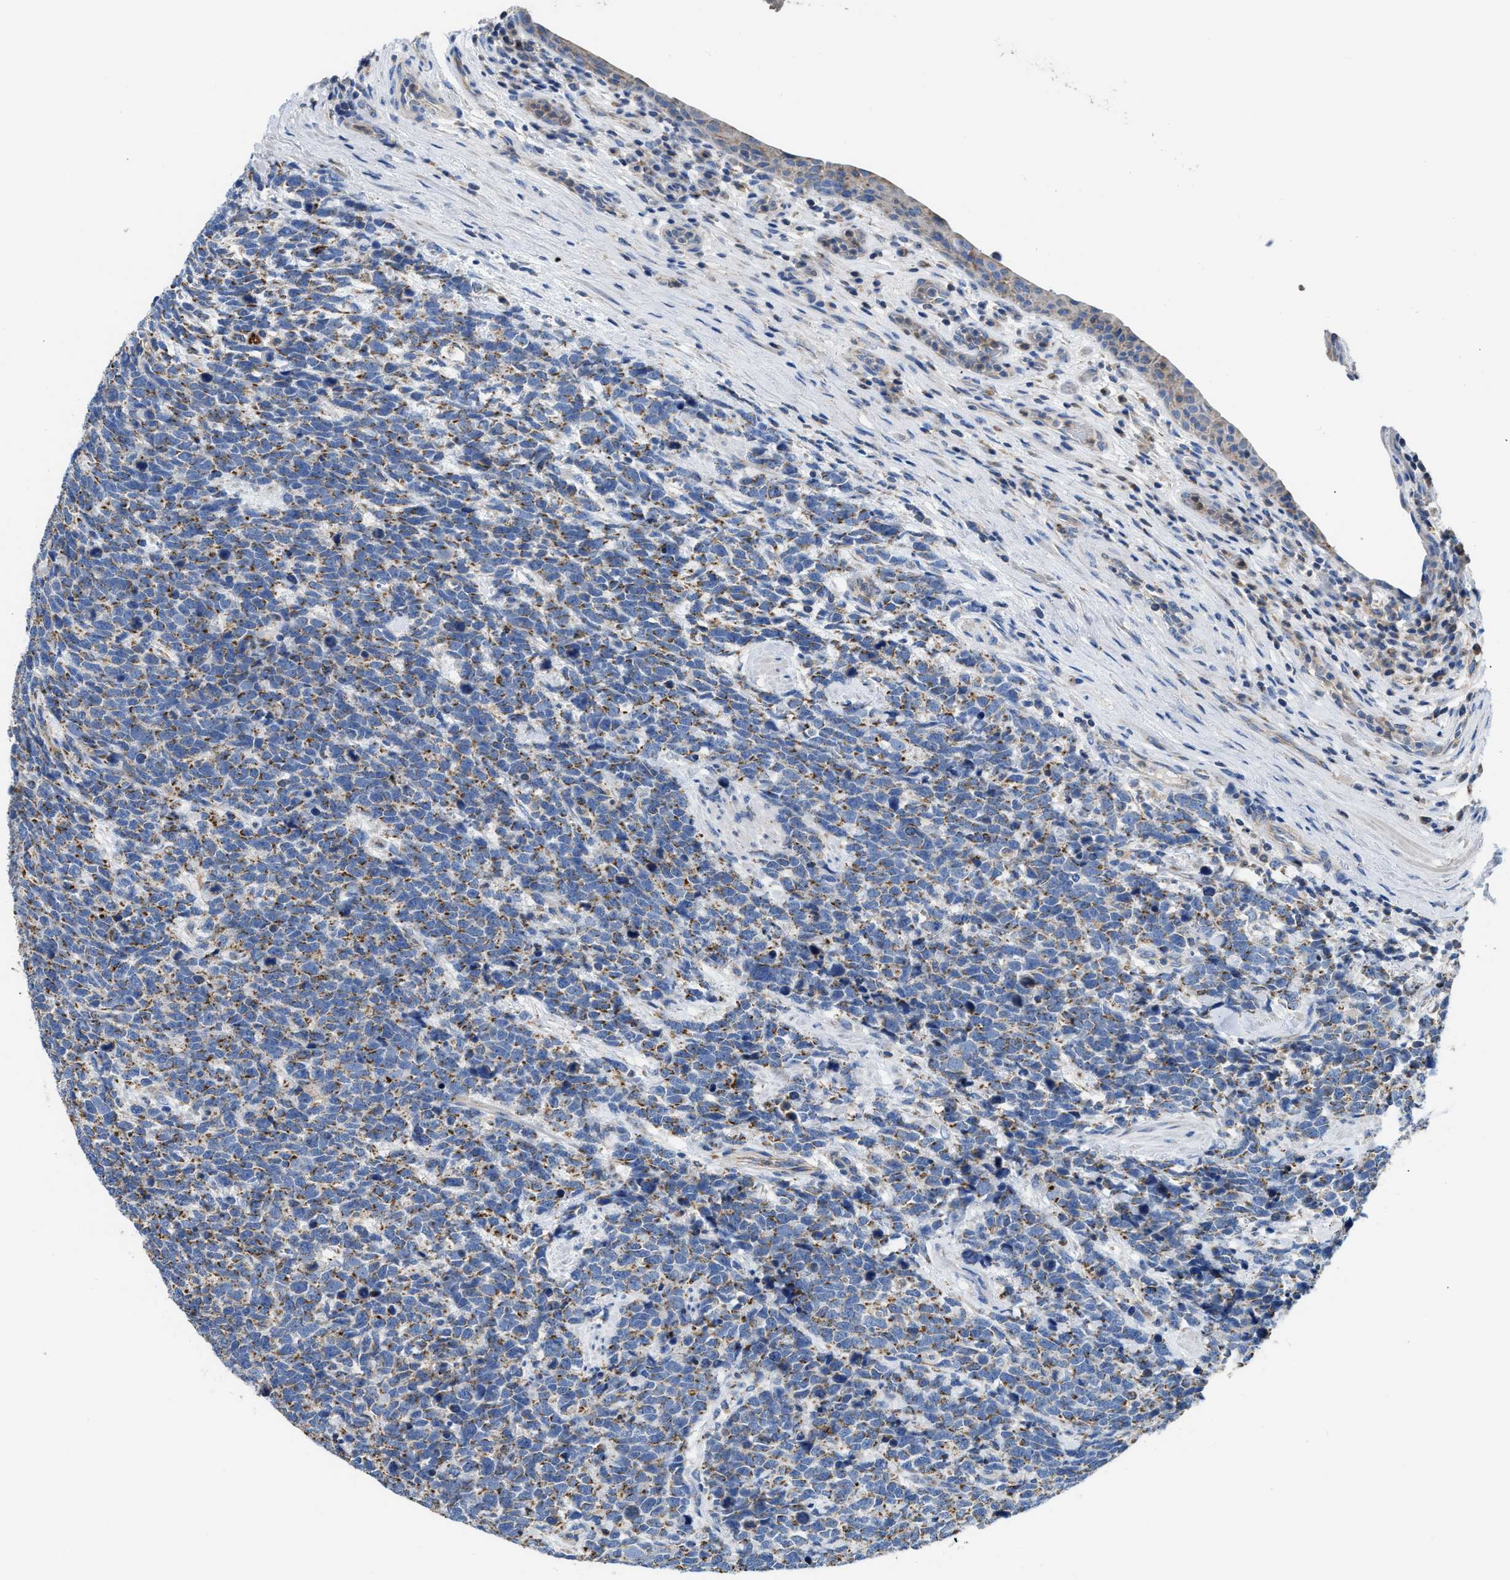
{"staining": {"intensity": "moderate", "quantity": "25%-75%", "location": "cytoplasmic/membranous"}, "tissue": "urothelial cancer", "cell_type": "Tumor cells", "image_type": "cancer", "snomed": [{"axis": "morphology", "description": "Urothelial carcinoma, High grade"}, {"axis": "topography", "description": "Urinary bladder"}], "caption": "Moderate cytoplasmic/membranous expression is present in approximately 25%-75% of tumor cells in urothelial carcinoma (high-grade).", "gene": "SLC25A13", "patient": {"sex": "female", "age": 82}}